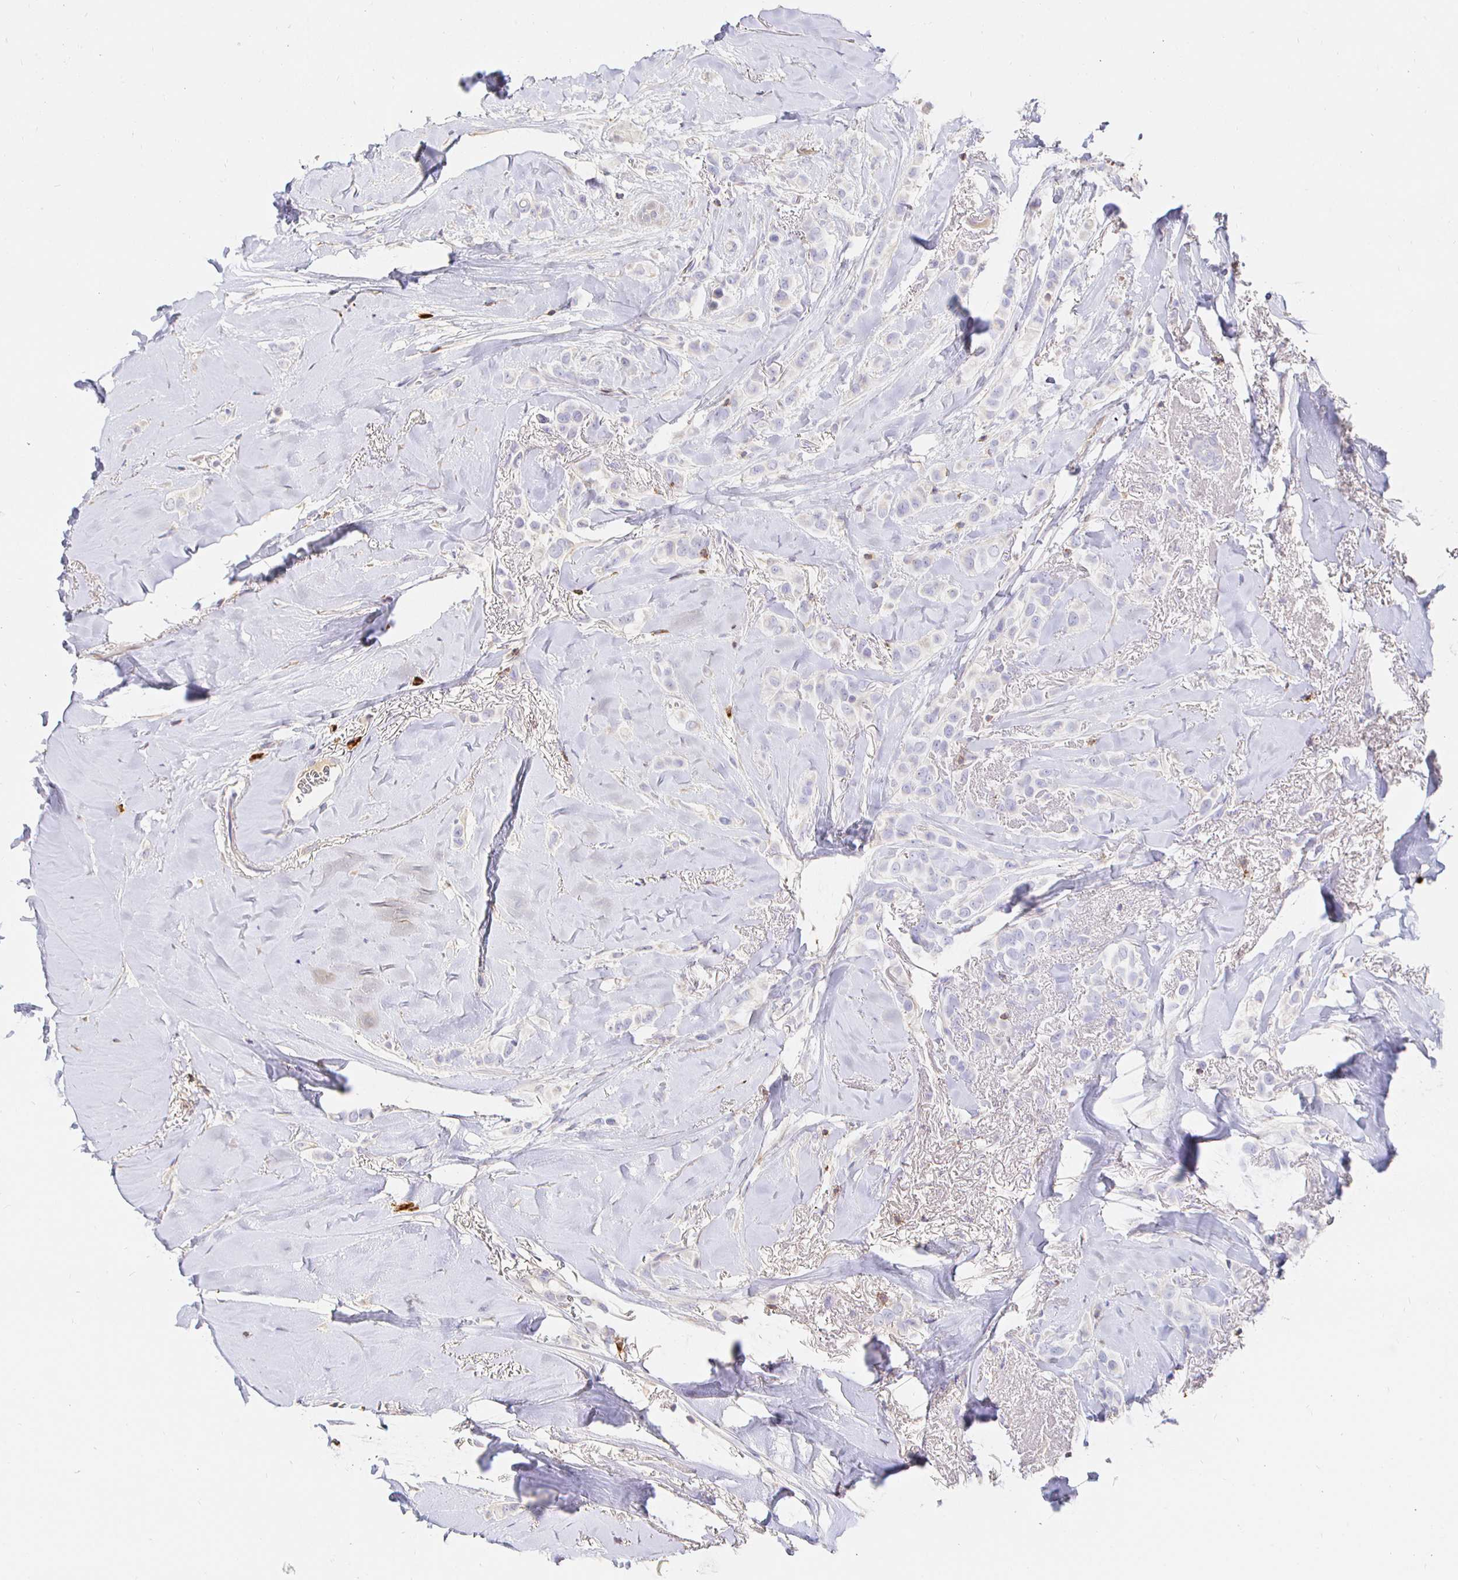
{"staining": {"intensity": "negative", "quantity": "none", "location": "none"}, "tissue": "breast cancer", "cell_type": "Tumor cells", "image_type": "cancer", "snomed": [{"axis": "morphology", "description": "Lobular carcinoma"}, {"axis": "topography", "description": "Breast"}], "caption": "A photomicrograph of human breast cancer (lobular carcinoma) is negative for staining in tumor cells. Brightfield microscopy of IHC stained with DAB (3,3'-diaminobenzidine) (brown) and hematoxylin (blue), captured at high magnification.", "gene": "CXCR3", "patient": {"sex": "female", "age": 66}}